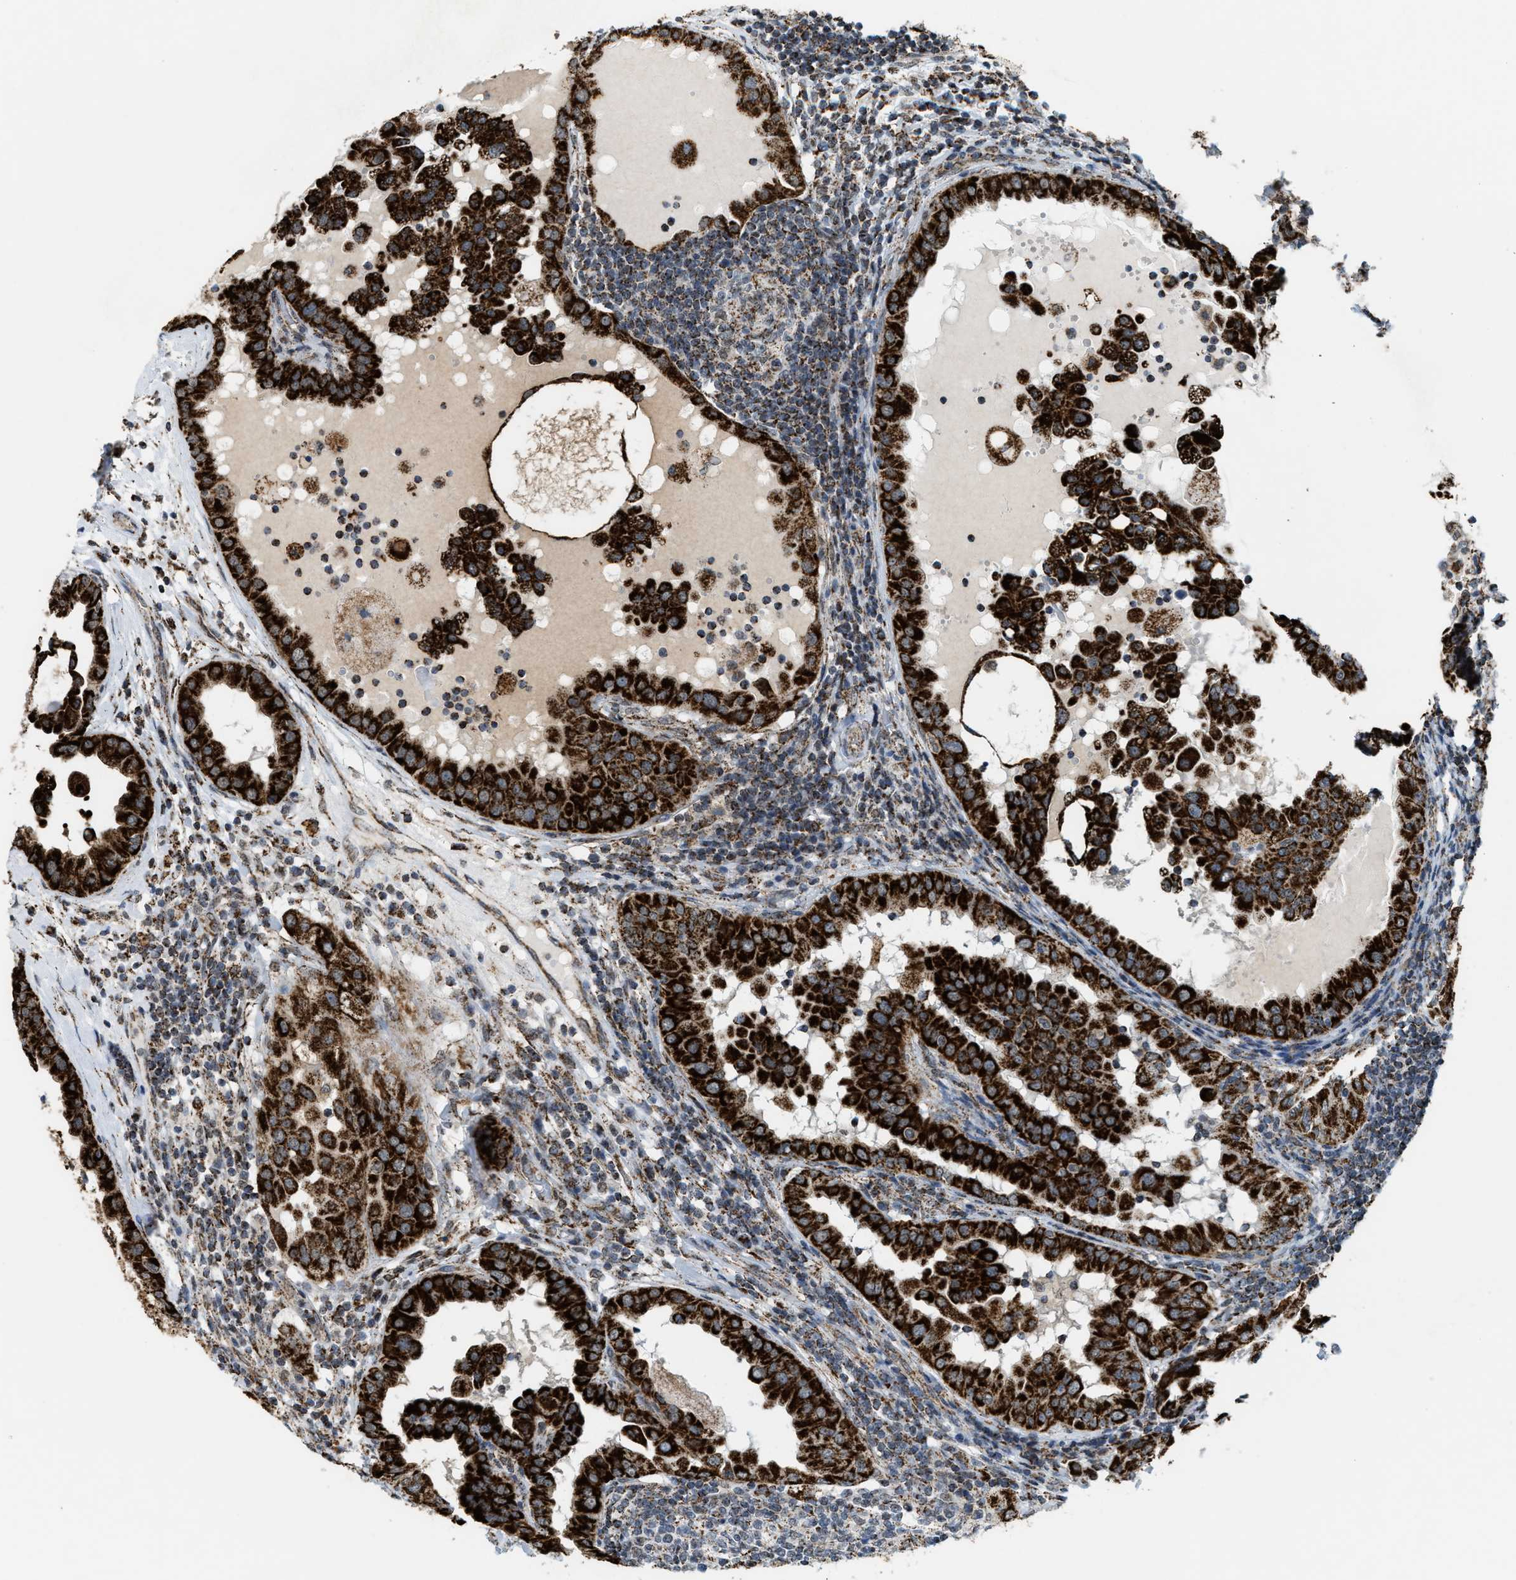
{"staining": {"intensity": "strong", "quantity": ">75%", "location": "cytoplasmic/membranous"}, "tissue": "thyroid cancer", "cell_type": "Tumor cells", "image_type": "cancer", "snomed": [{"axis": "morphology", "description": "Papillary adenocarcinoma, NOS"}, {"axis": "topography", "description": "Thyroid gland"}], "caption": "DAB (3,3'-diaminobenzidine) immunohistochemical staining of human thyroid cancer displays strong cytoplasmic/membranous protein staining in about >75% of tumor cells.", "gene": "HIBADH", "patient": {"sex": "male", "age": 33}}